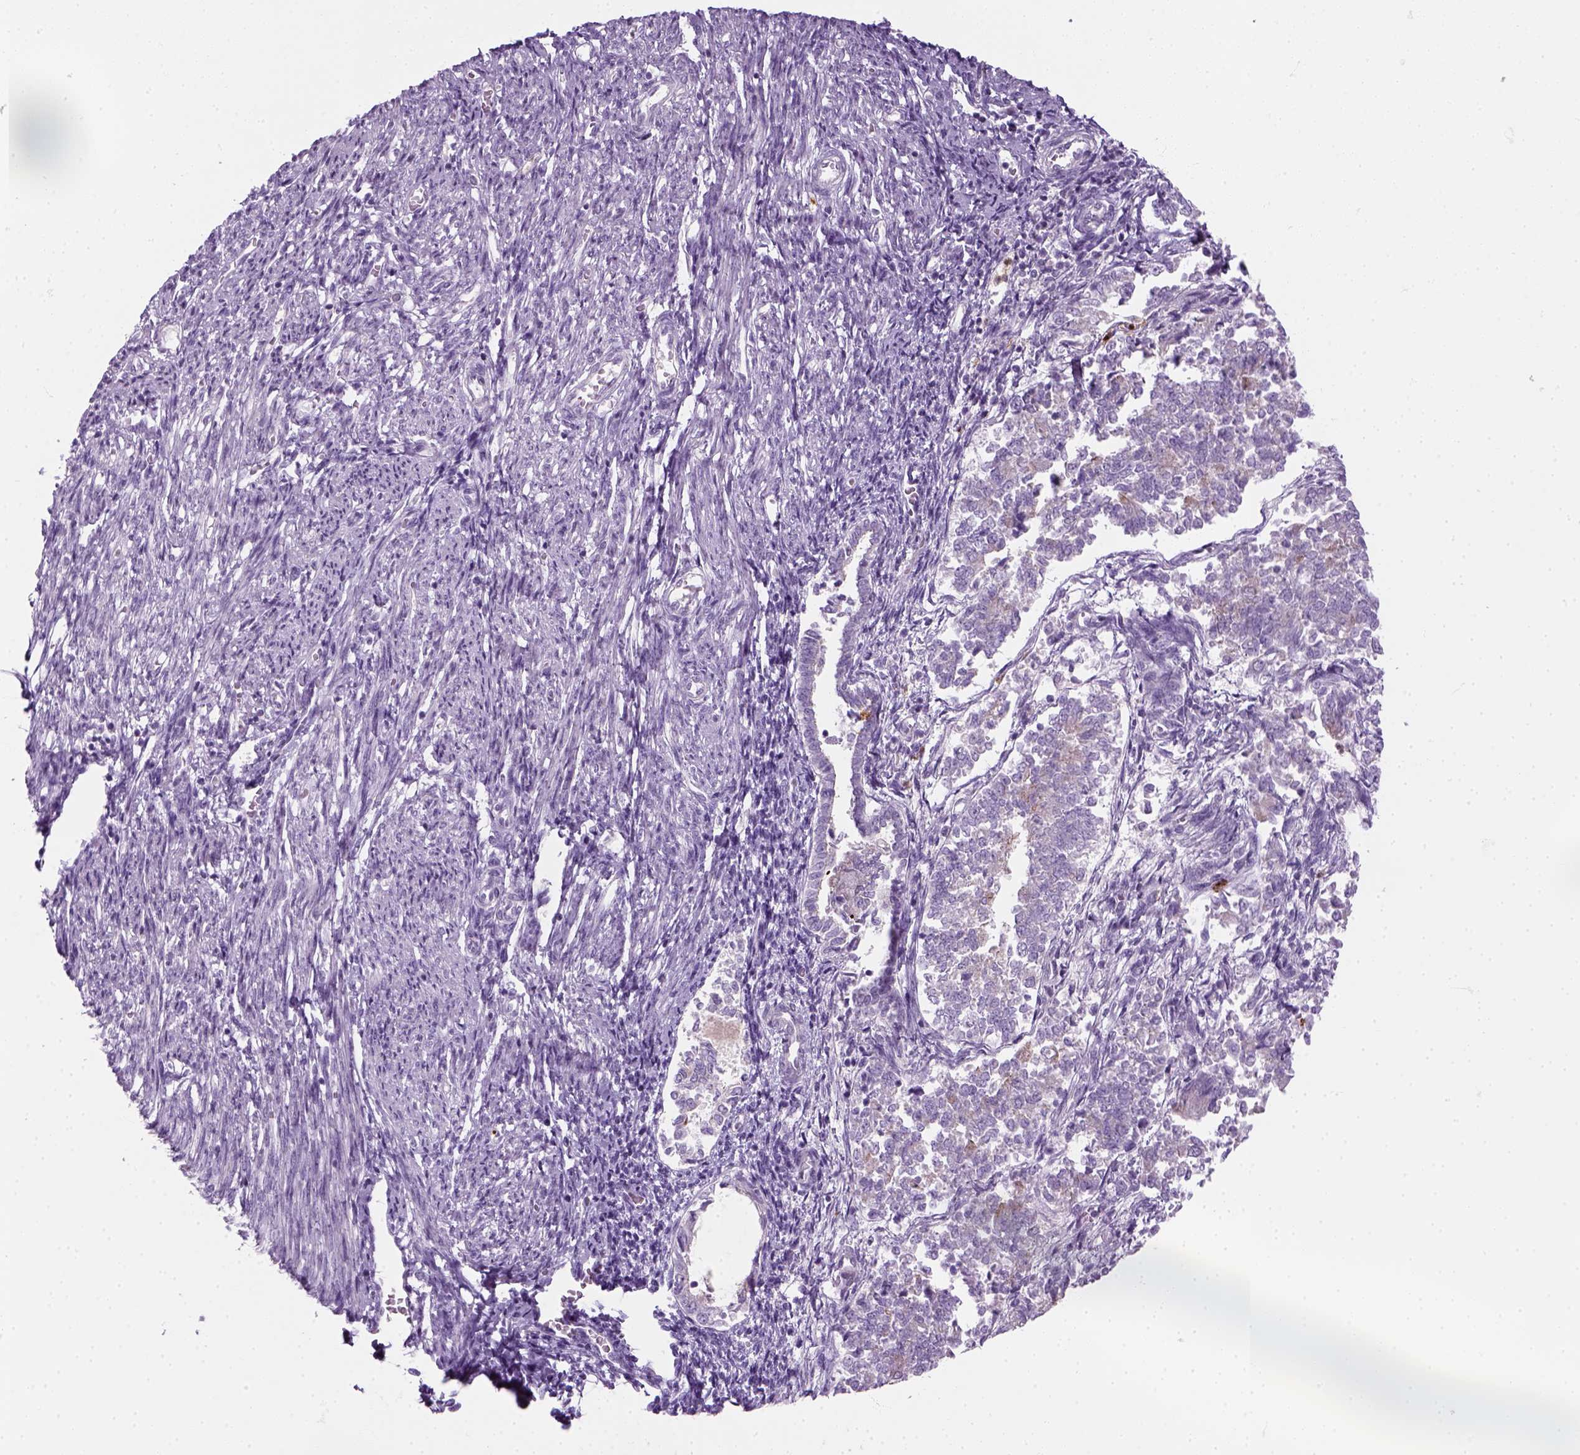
{"staining": {"intensity": "negative", "quantity": "none", "location": "none"}, "tissue": "endometrial cancer", "cell_type": "Tumor cells", "image_type": "cancer", "snomed": [{"axis": "morphology", "description": "Adenocarcinoma, NOS"}, {"axis": "topography", "description": "Endometrium"}], "caption": "Endometrial adenocarcinoma stained for a protein using IHC shows no positivity tumor cells.", "gene": "IL4", "patient": {"sex": "female", "age": 65}}